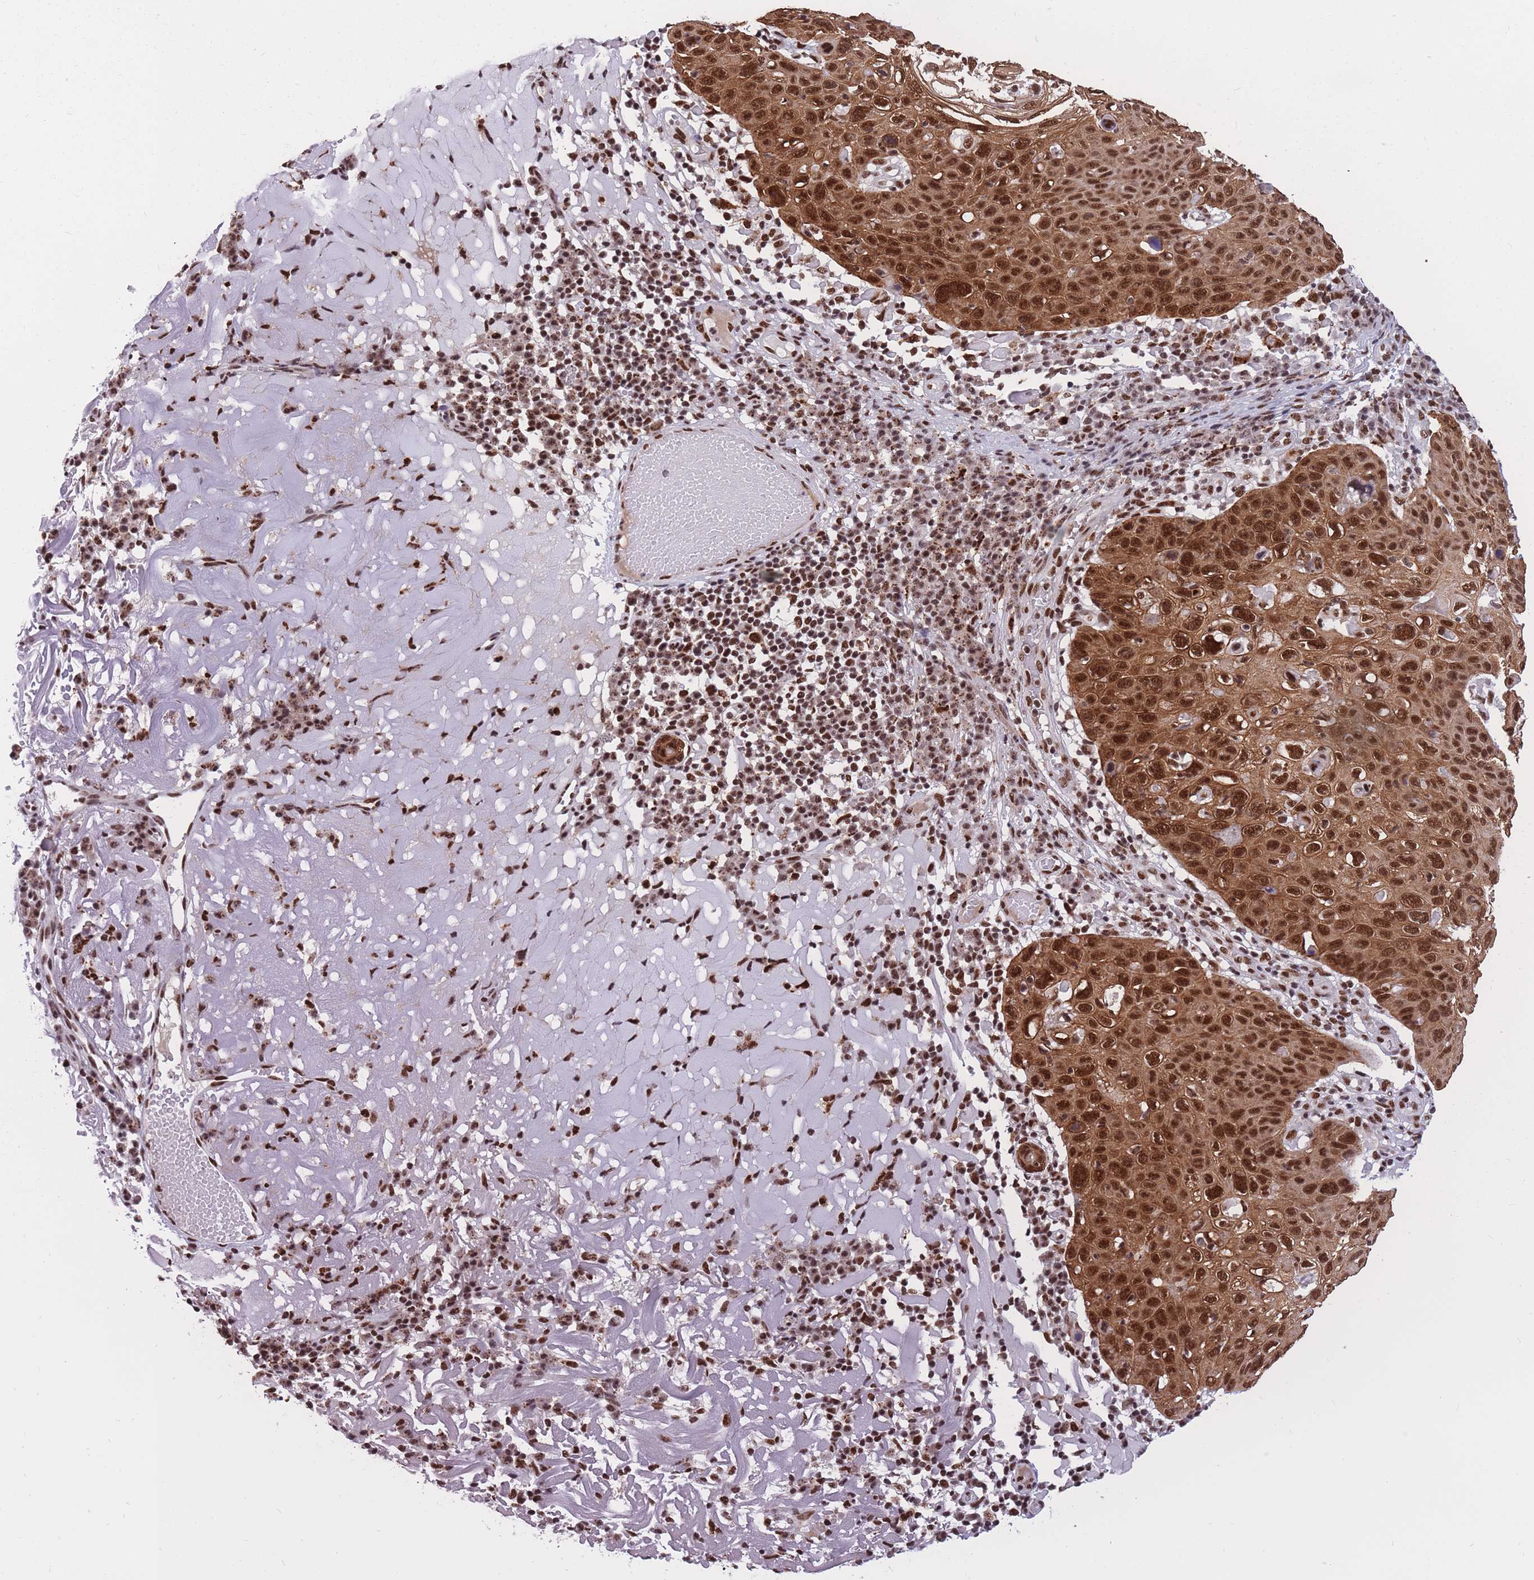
{"staining": {"intensity": "strong", "quantity": ">75%", "location": "cytoplasmic/membranous,nuclear"}, "tissue": "skin cancer", "cell_type": "Tumor cells", "image_type": "cancer", "snomed": [{"axis": "morphology", "description": "Squamous cell carcinoma, NOS"}, {"axis": "topography", "description": "Skin"}], "caption": "The image exhibits immunohistochemical staining of squamous cell carcinoma (skin). There is strong cytoplasmic/membranous and nuclear expression is seen in about >75% of tumor cells. (Brightfield microscopy of DAB IHC at high magnification).", "gene": "PRPF19", "patient": {"sex": "female", "age": 90}}